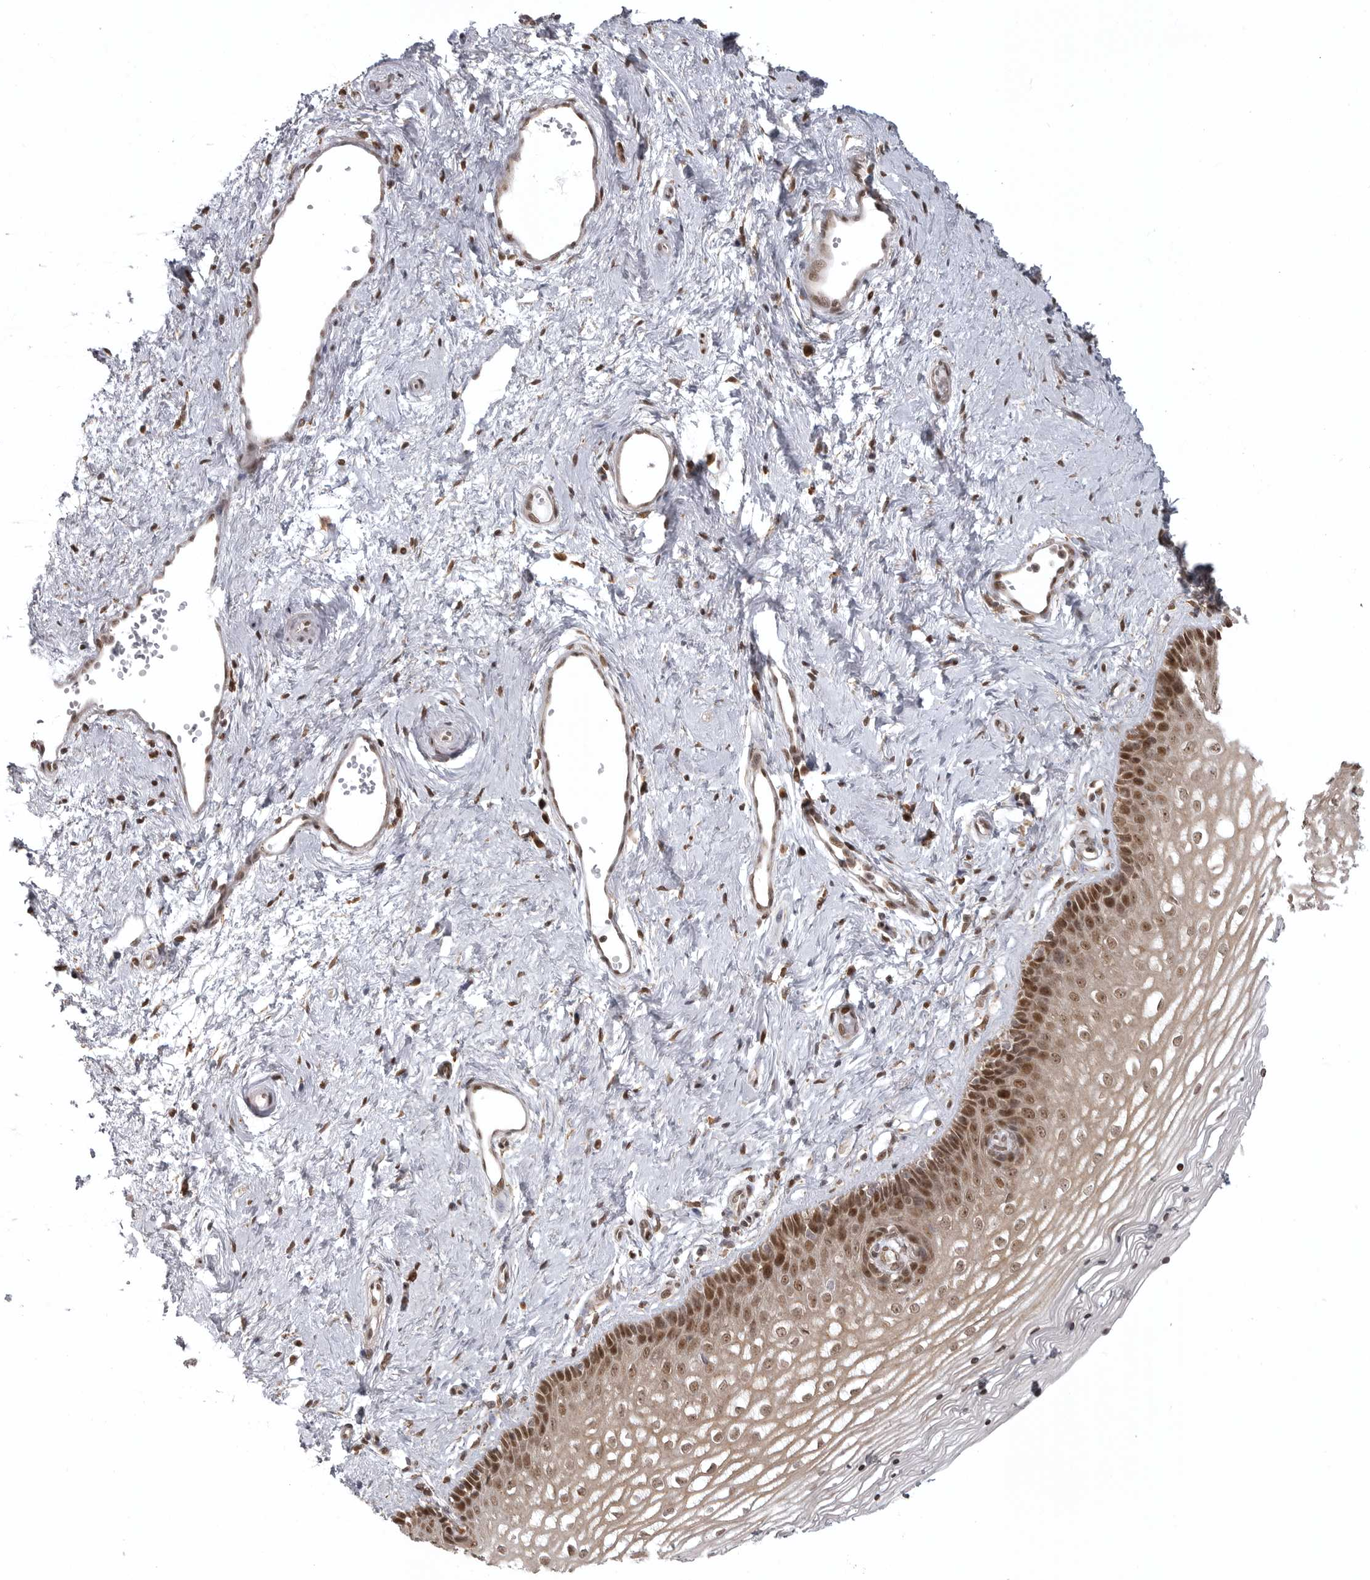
{"staining": {"intensity": "strong", "quantity": ">75%", "location": "nuclear"}, "tissue": "vagina", "cell_type": "Squamous epithelial cells", "image_type": "normal", "snomed": [{"axis": "morphology", "description": "Normal tissue, NOS"}, {"axis": "topography", "description": "Vagina"}], "caption": "About >75% of squamous epithelial cells in normal human vagina exhibit strong nuclear protein expression as visualized by brown immunohistochemical staining.", "gene": "ISG20L2", "patient": {"sex": "female", "age": 46}}